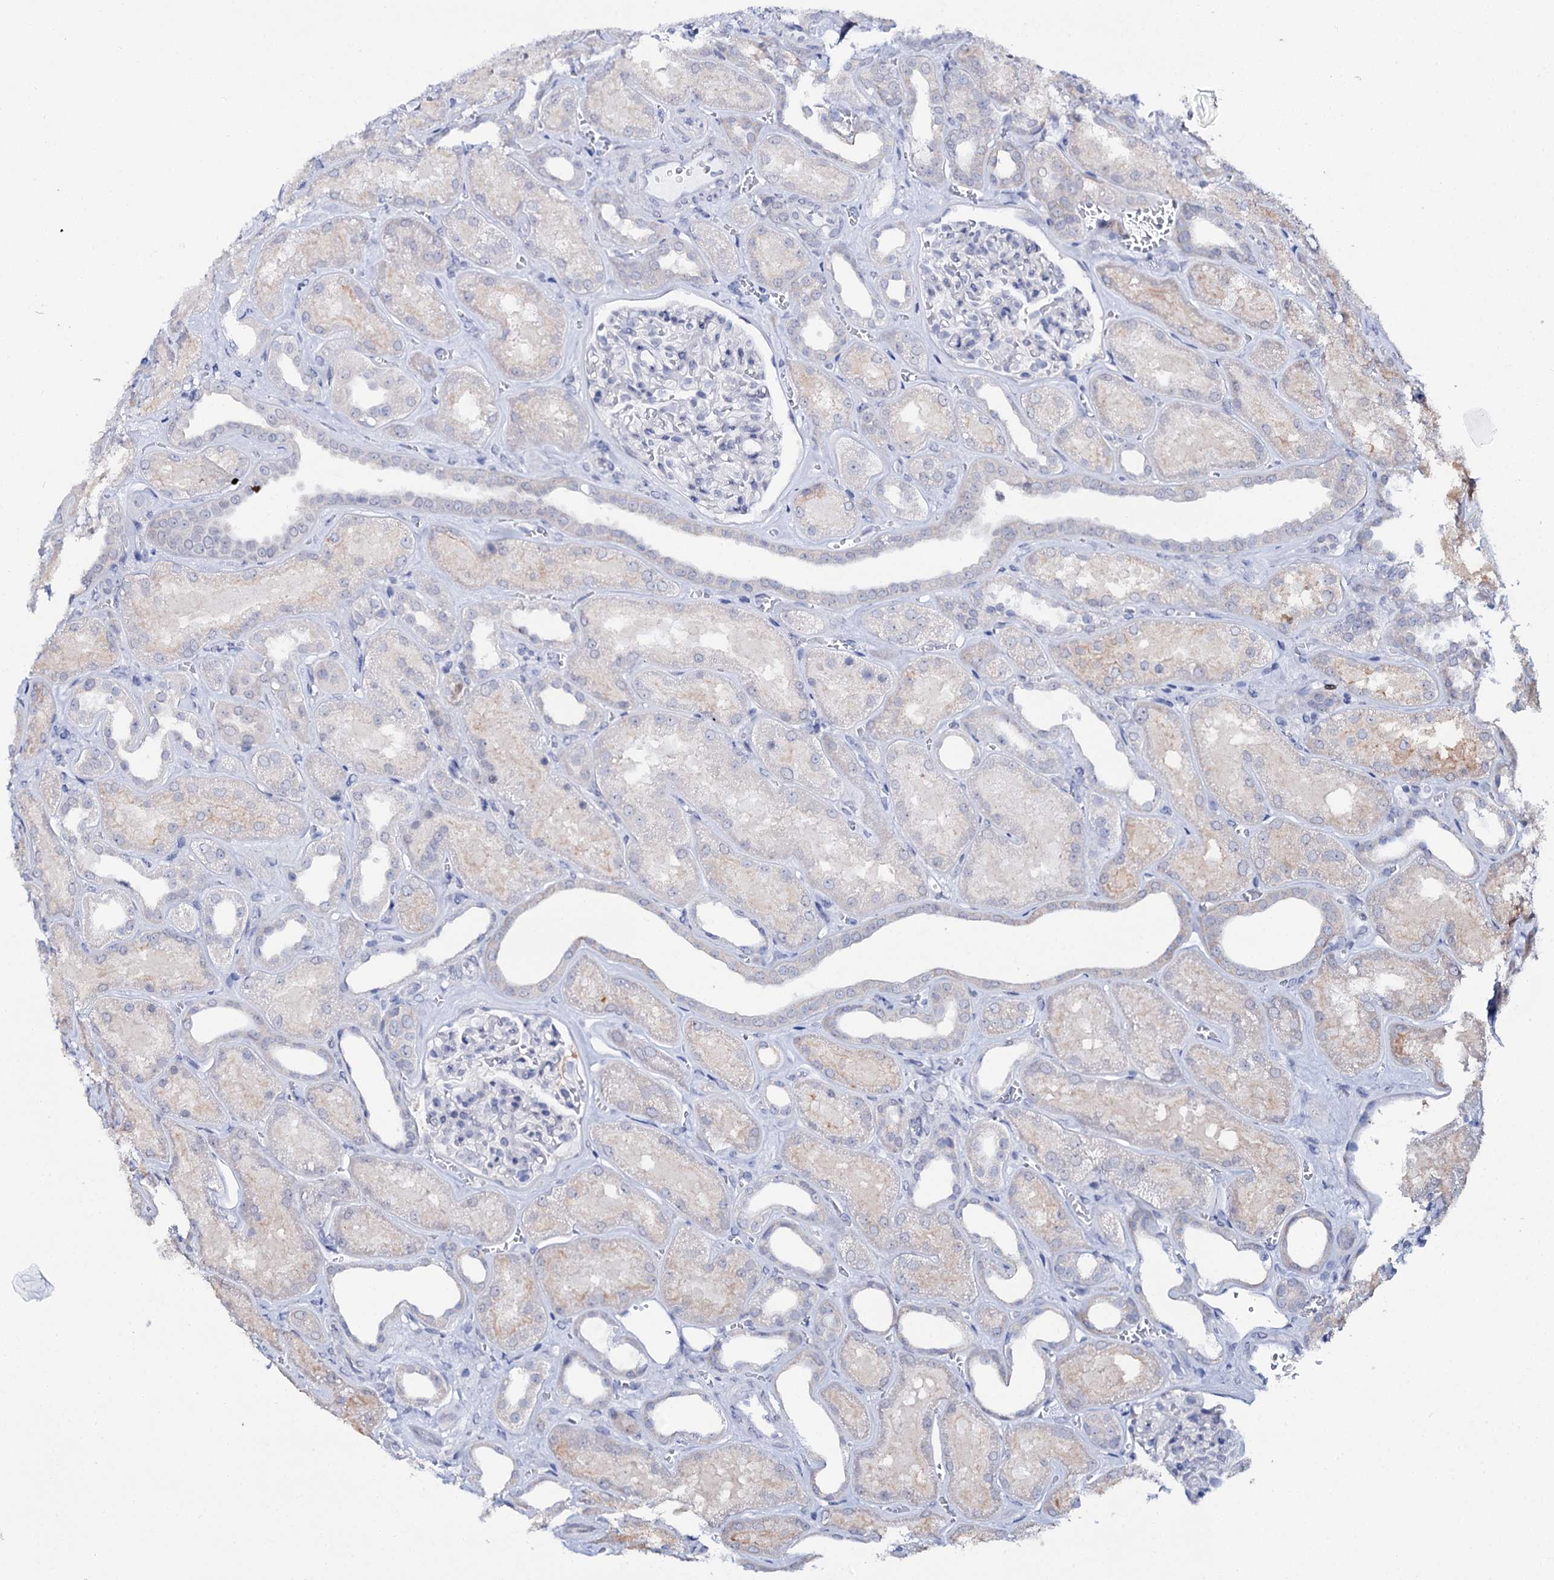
{"staining": {"intensity": "negative", "quantity": "none", "location": "none"}, "tissue": "kidney", "cell_type": "Cells in glomeruli", "image_type": "normal", "snomed": [{"axis": "morphology", "description": "Normal tissue, NOS"}, {"axis": "morphology", "description": "Adenocarcinoma, NOS"}, {"axis": "topography", "description": "Kidney"}], "caption": "Protein analysis of normal kidney exhibits no significant expression in cells in glomeruli. Nuclei are stained in blue.", "gene": "SPATS2", "patient": {"sex": "female", "age": 68}}